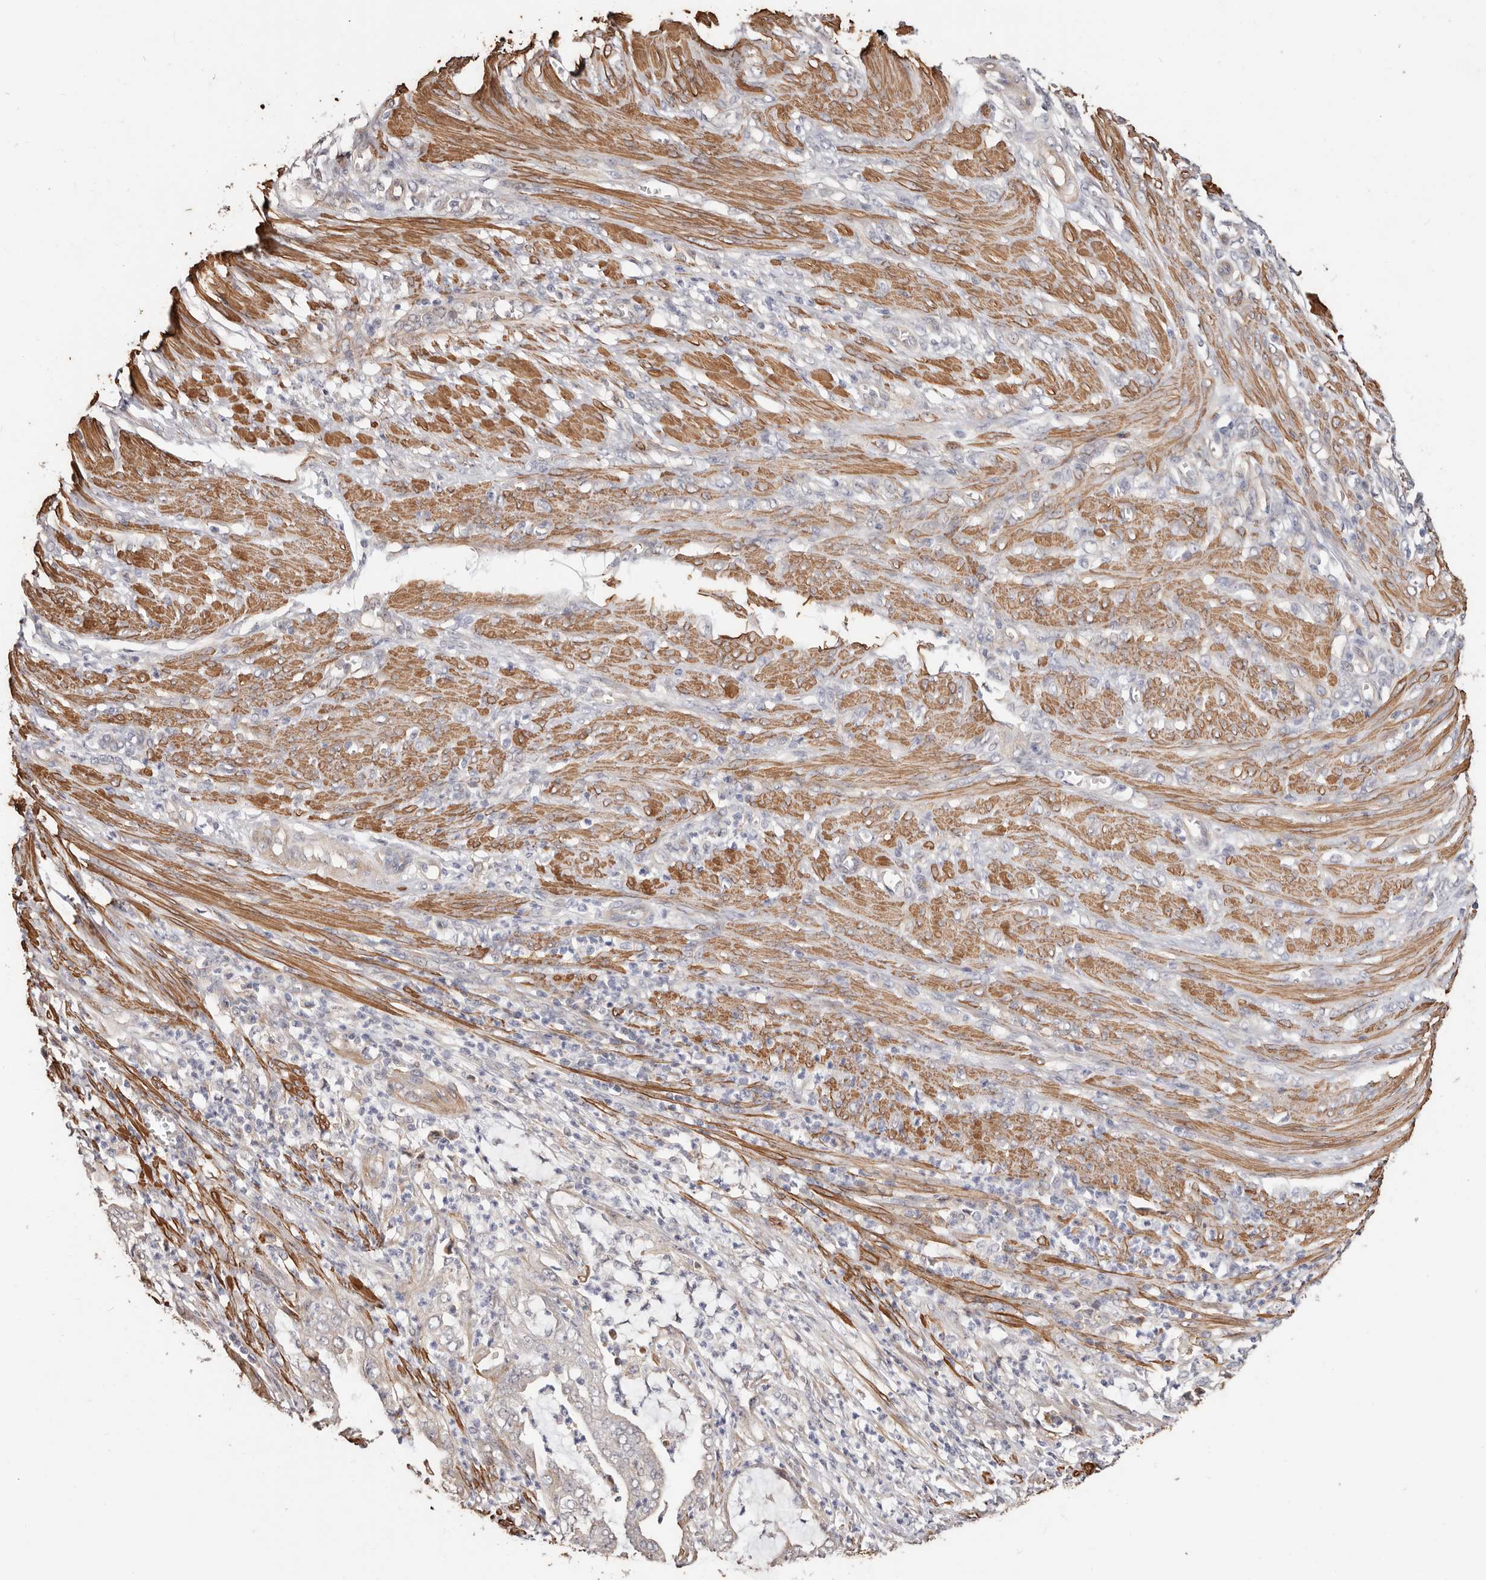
{"staining": {"intensity": "negative", "quantity": "none", "location": "none"}, "tissue": "endometrial cancer", "cell_type": "Tumor cells", "image_type": "cancer", "snomed": [{"axis": "morphology", "description": "Adenocarcinoma, NOS"}, {"axis": "topography", "description": "Endometrium"}], "caption": "Tumor cells show no significant expression in adenocarcinoma (endometrial).", "gene": "TRIP13", "patient": {"sex": "female", "age": 51}}